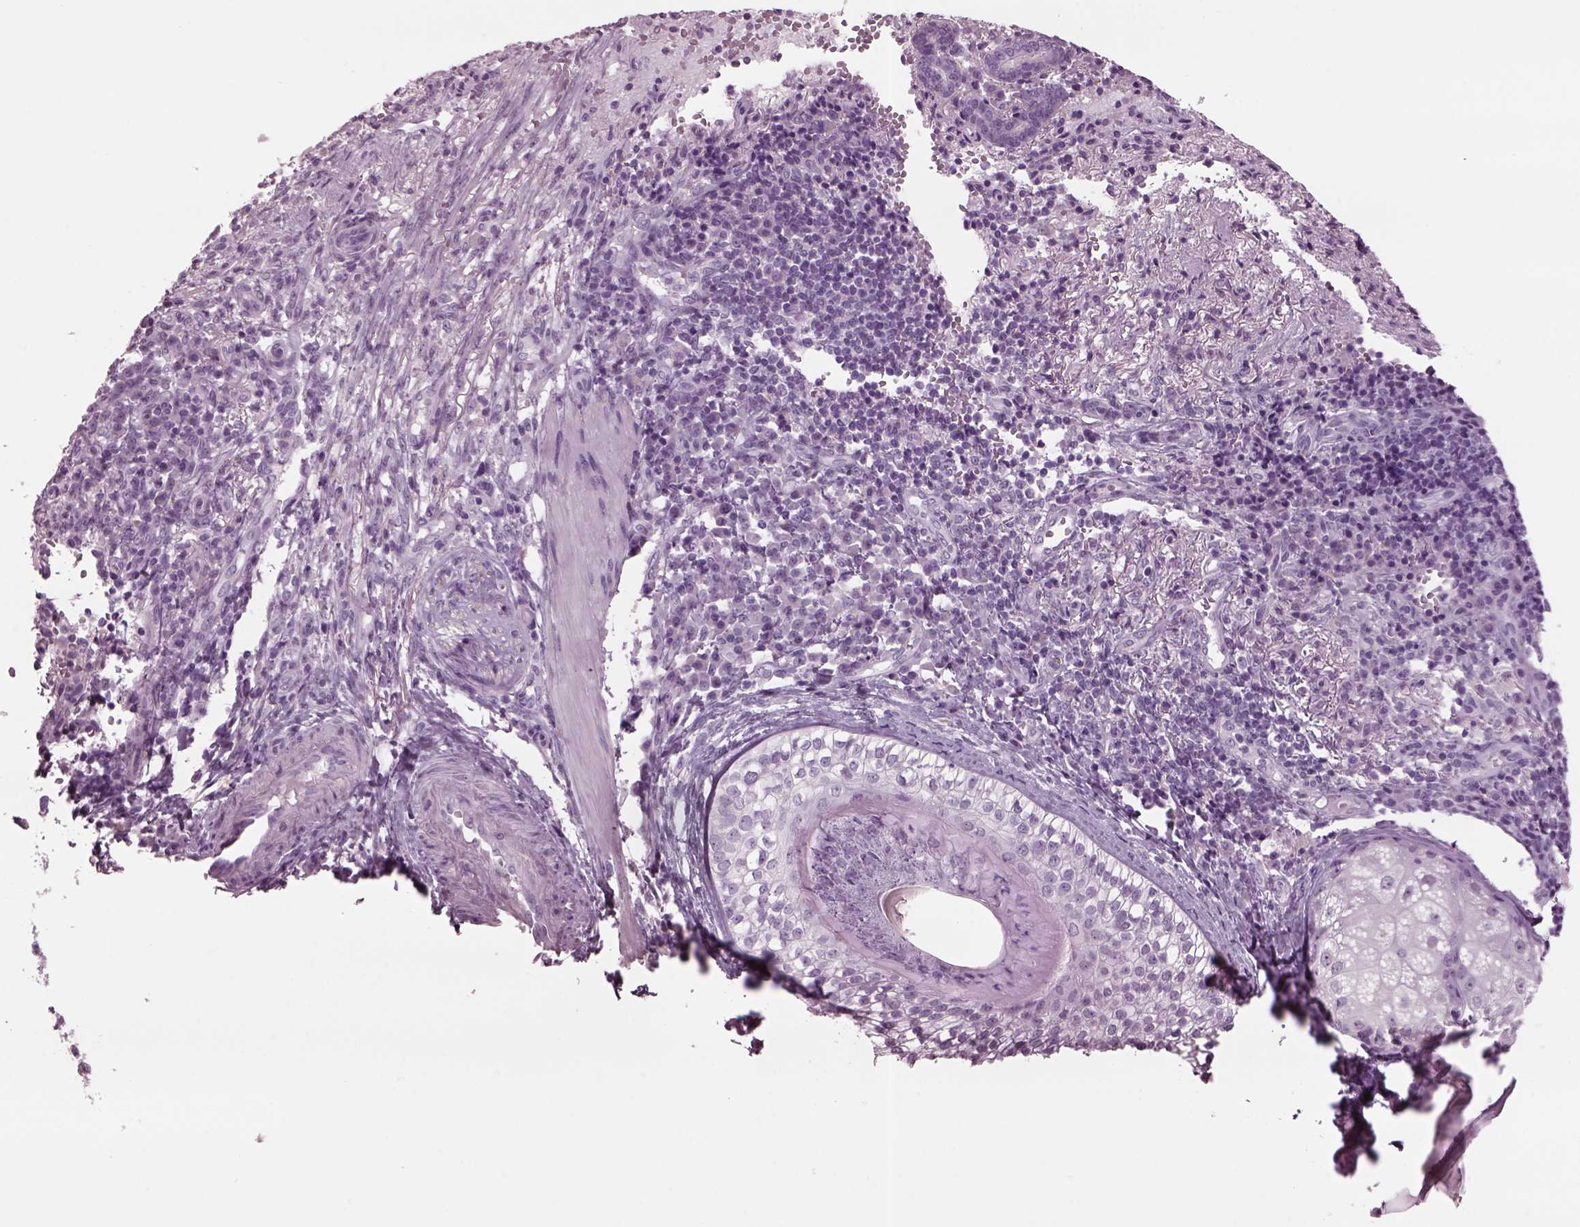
{"staining": {"intensity": "negative", "quantity": "none", "location": "none"}, "tissue": "skin cancer", "cell_type": "Tumor cells", "image_type": "cancer", "snomed": [{"axis": "morphology", "description": "Basal cell carcinoma"}, {"axis": "topography", "description": "Skin"}], "caption": "Immunohistochemistry of human skin basal cell carcinoma reveals no staining in tumor cells. Nuclei are stained in blue.", "gene": "TPPP2", "patient": {"sex": "female", "age": 69}}